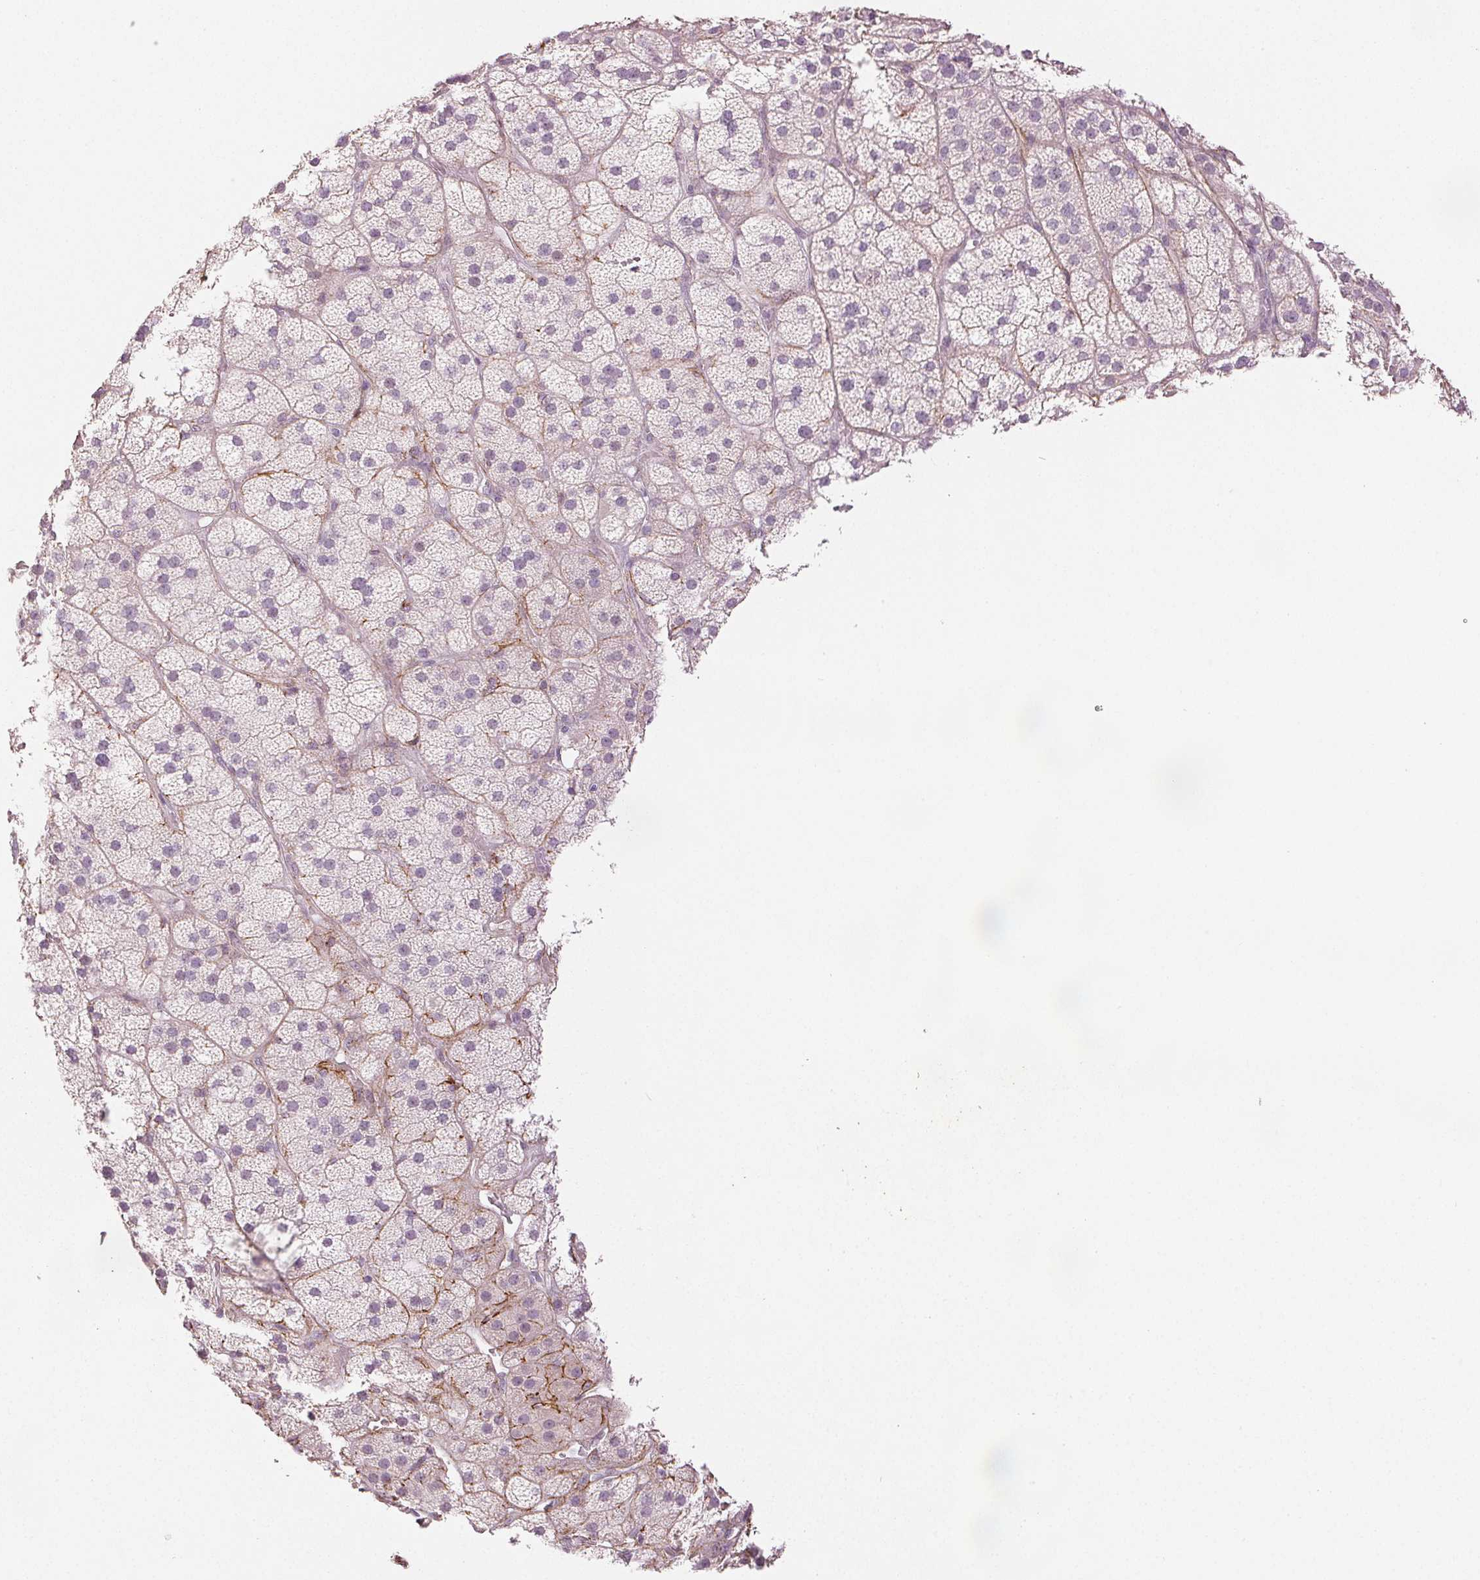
{"staining": {"intensity": "negative", "quantity": "none", "location": "none"}, "tissue": "adrenal gland", "cell_type": "Glandular cells", "image_type": "normal", "snomed": [{"axis": "morphology", "description": "Normal tissue, NOS"}, {"axis": "topography", "description": "Adrenal gland"}], "caption": "The image reveals no significant expression in glandular cells of adrenal gland.", "gene": "FBN1", "patient": {"sex": "male", "age": 57}}